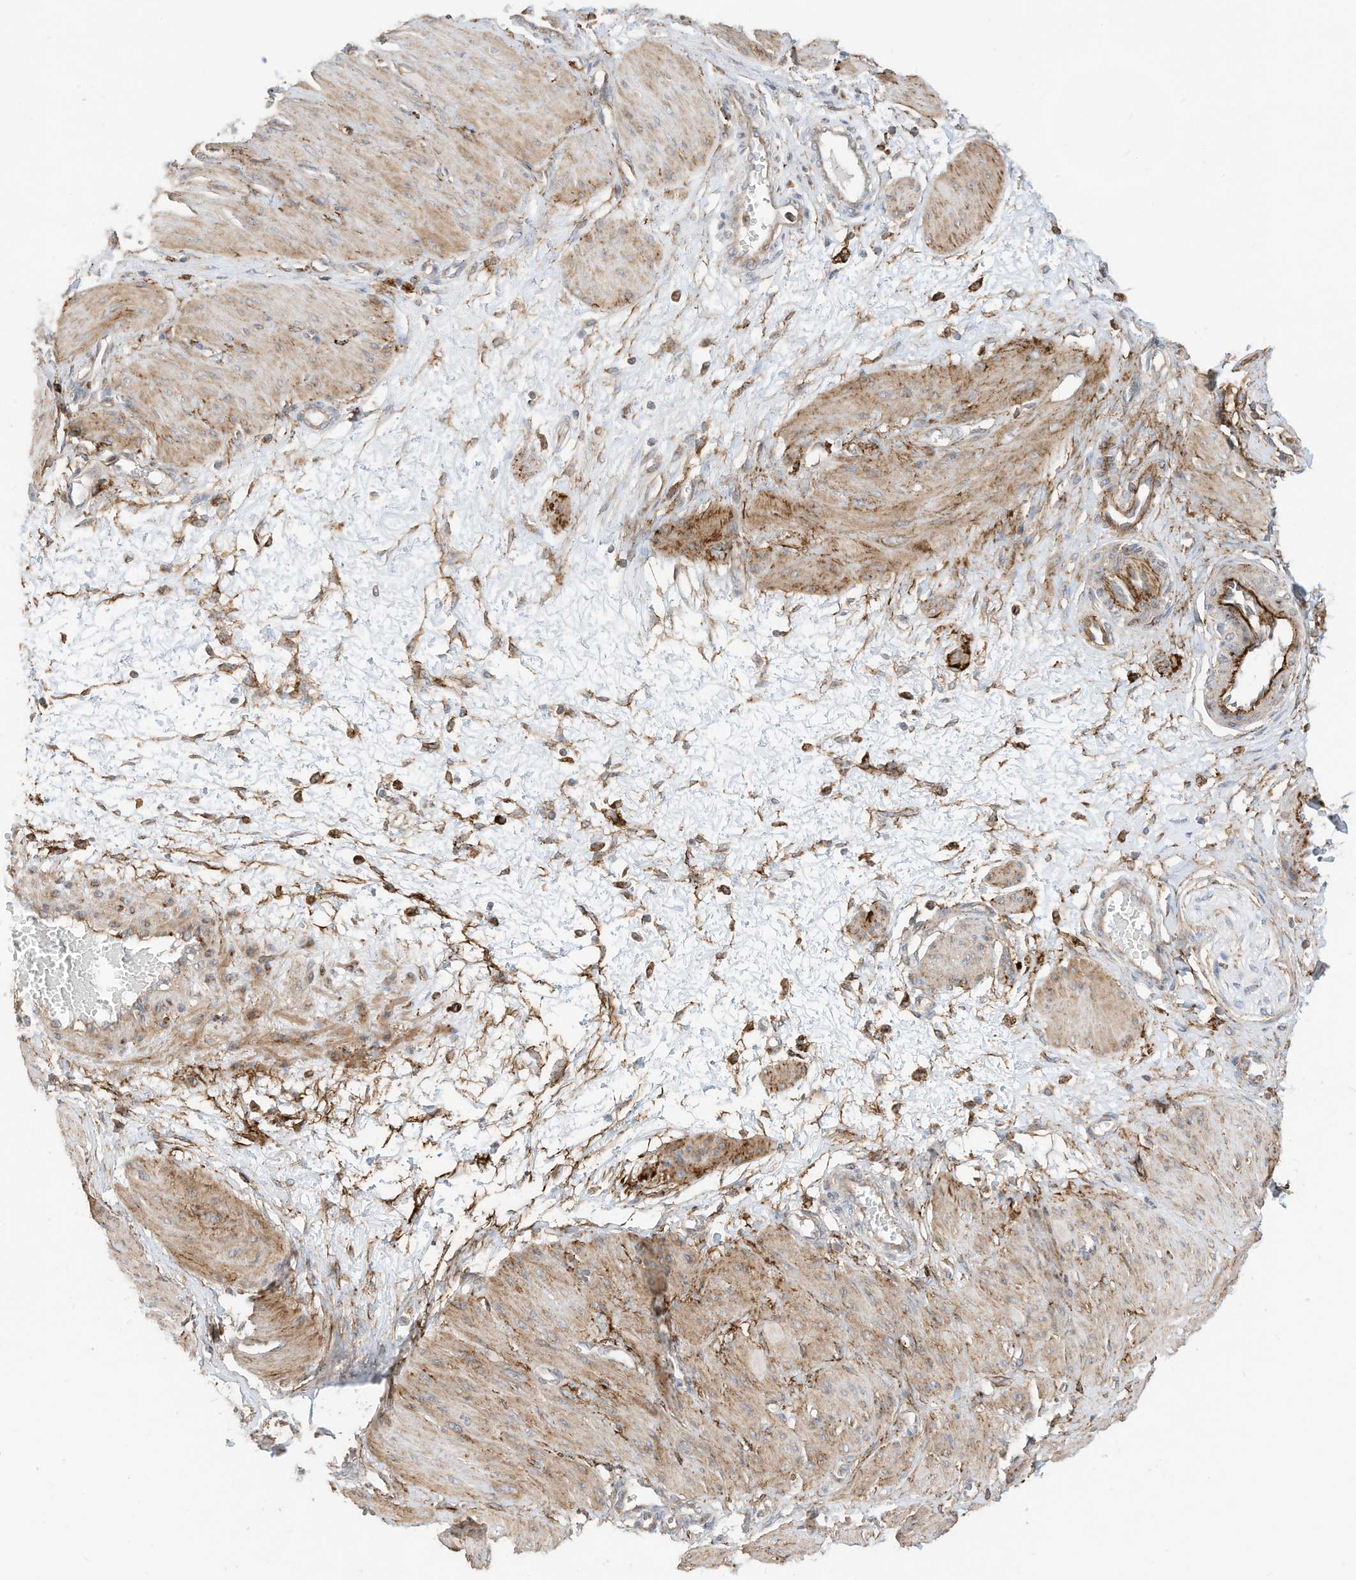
{"staining": {"intensity": "moderate", "quantity": "<25%", "location": "cytoplasmic/membranous"}, "tissue": "smooth muscle", "cell_type": "Smooth muscle cells", "image_type": "normal", "snomed": [{"axis": "morphology", "description": "Normal tissue, NOS"}, {"axis": "topography", "description": "Endometrium"}], "caption": "Smooth muscle cells reveal low levels of moderate cytoplasmic/membranous positivity in approximately <25% of cells in benign human smooth muscle. (Stains: DAB in brown, nuclei in blue, Microscopy: brightfield microscopy at high magnification).", "gene": "TRNAU1AP", "patient": {"sex": "female", "age": 33}}